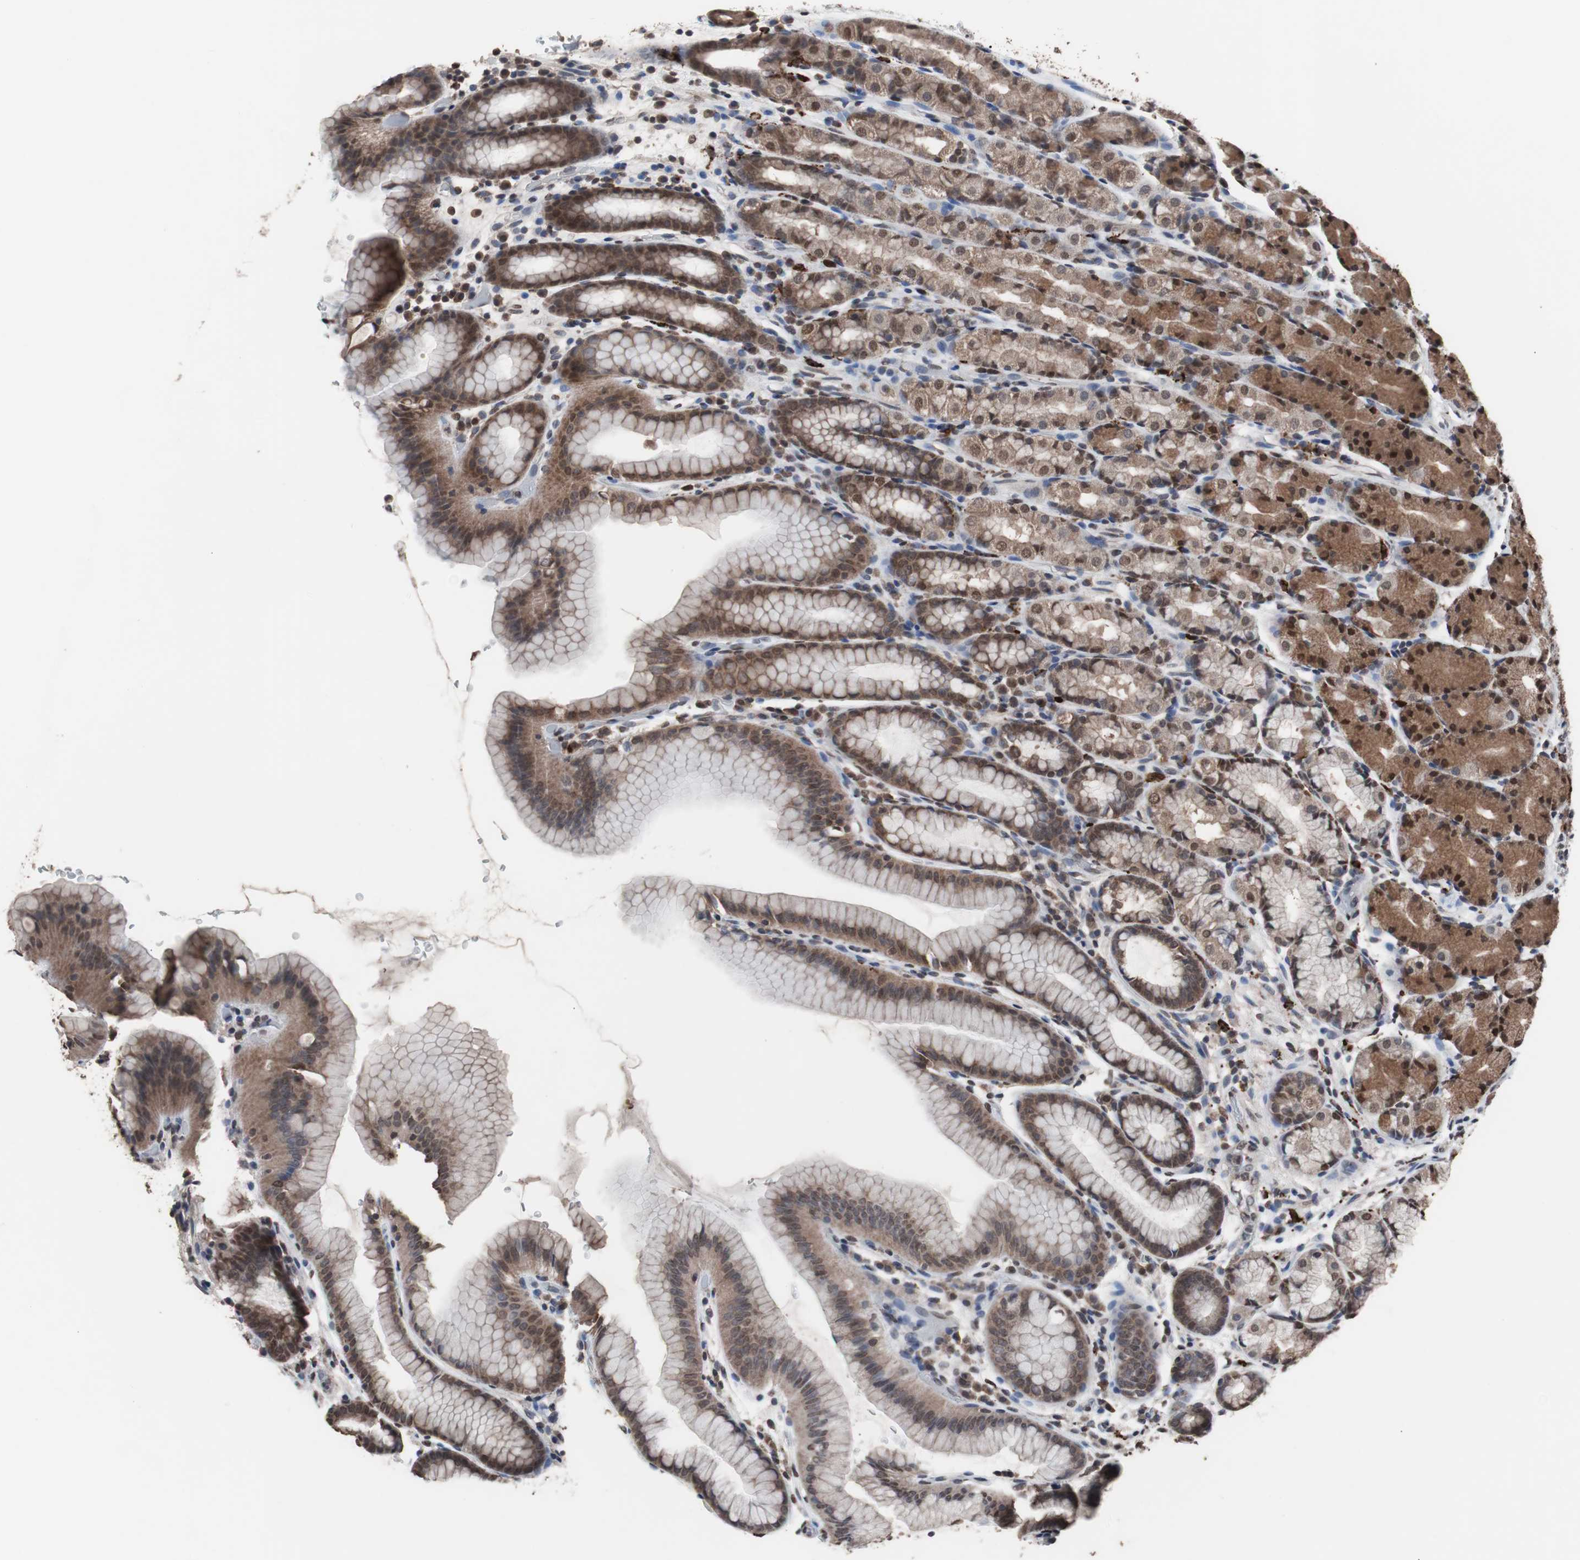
{"staining": {"intensity": "moderate", "quantity": ">75%", "location": "cytoplasmic/membranous,nuclear"}, "tissue": "stomach", "cell_type": "Glandular cells", "image_type": "normal", "snomed": [{"axis": "morphology", "description": "Normal tissue, NOS"}, {"axis": "topography", "description": "Stomach, upper"}], "caption": "High-power microscopy captured an immunohistochemistry (IHC) micrograph of benign stomach, revealing moderate cytoplasmic/membranous,nuclear expression in about >75% of glandular cells. Nuclei are stained in blue.", "gene": "MED27", "patient": {"sex": "male", "age": 68}}